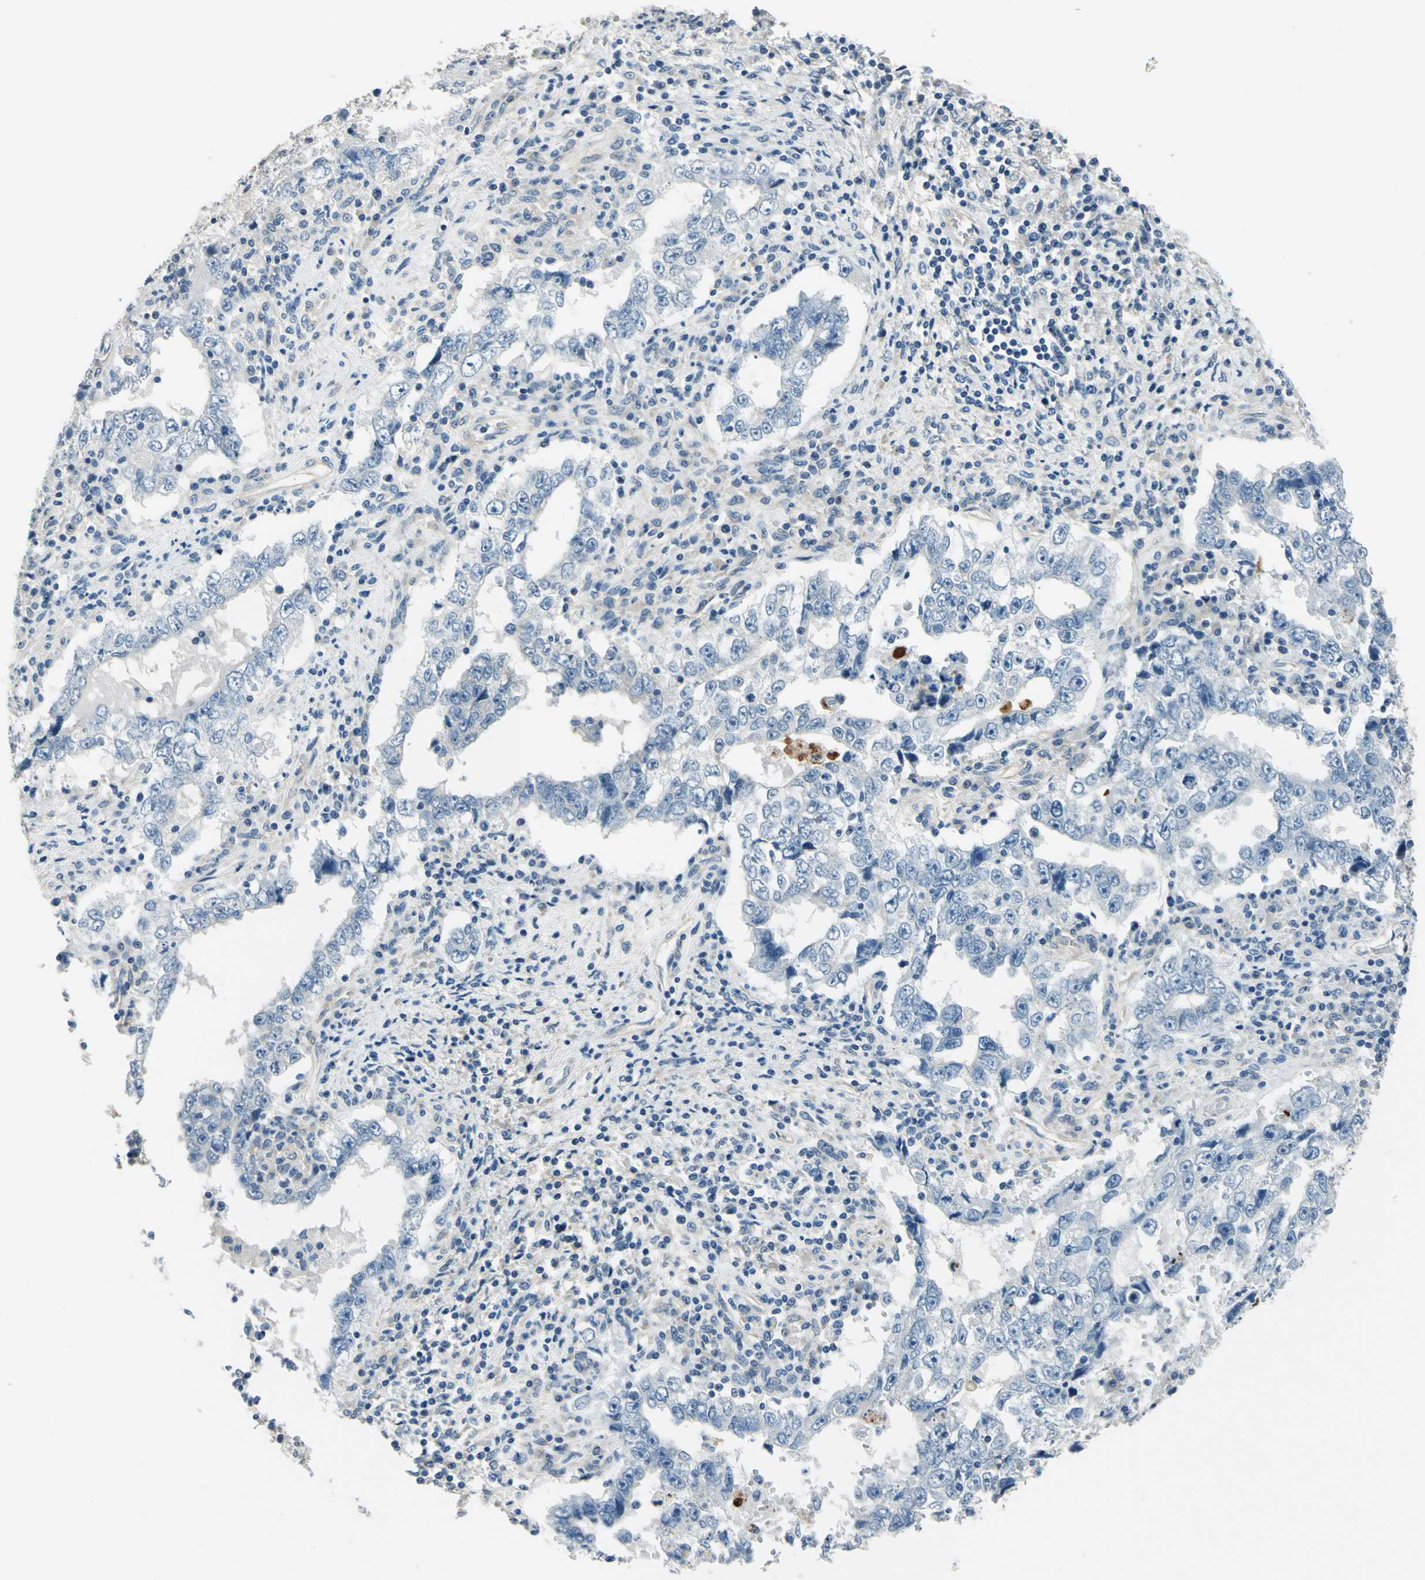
{"staining": {"intensity": "negative", "quantity": "none", "location": "none"}, "tissue": "testis cancer", "cell_type": "Tumor cells", "image_type": "cancer", "snomed": [{"axis": "morphology", "description": "Carcinoma, Embryonal, NOS"}, {"axis": "topography", "description": "Testis"}], "caption": "Immunohistochemistry (IHC) photomicrograph of neoplastic tissue: testis cancer stained with DAB displays no significant protein expression in tumor cells.", "gene": "CDC42EP1", "patient": {"sex": "male", "age": 26}}